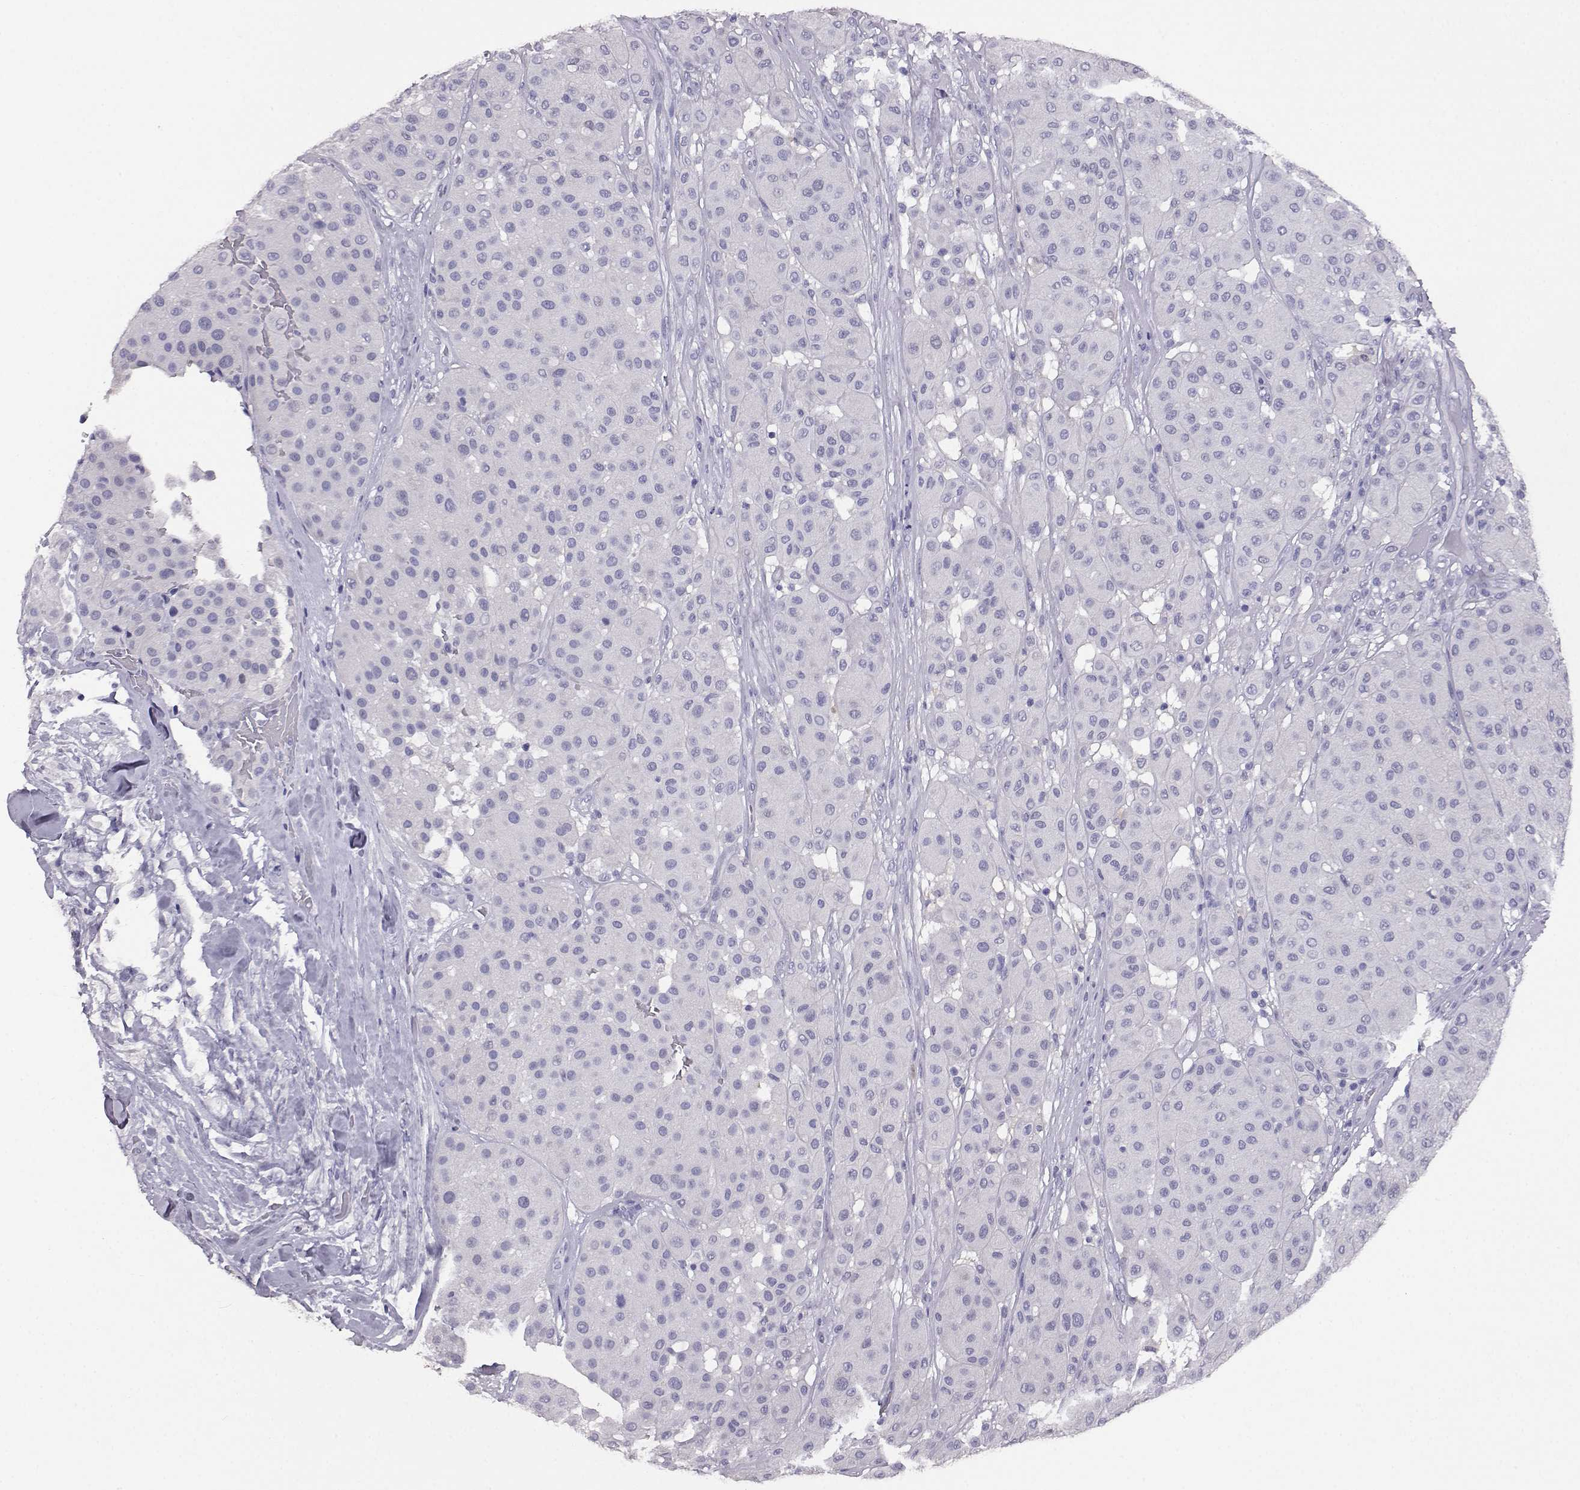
{"staining": {"intensity": "negative", "quantity": "none", "location": "none"}, "tissue": "melanoma", "cell_type": "Tumor cells", "image_type": "cancer", "snomed": [{"axis": "morphology", "description": "Malignant melanoma, Metastatic site"}, {"axis": "topography", "description": "Smooth muscle"}], "caption": "Melanoma was stained to show a protein in brown. There is no significant expression in tumor cells.", "gene": "AKR1B1", "patient": {"sex": "male", "age": 41}}